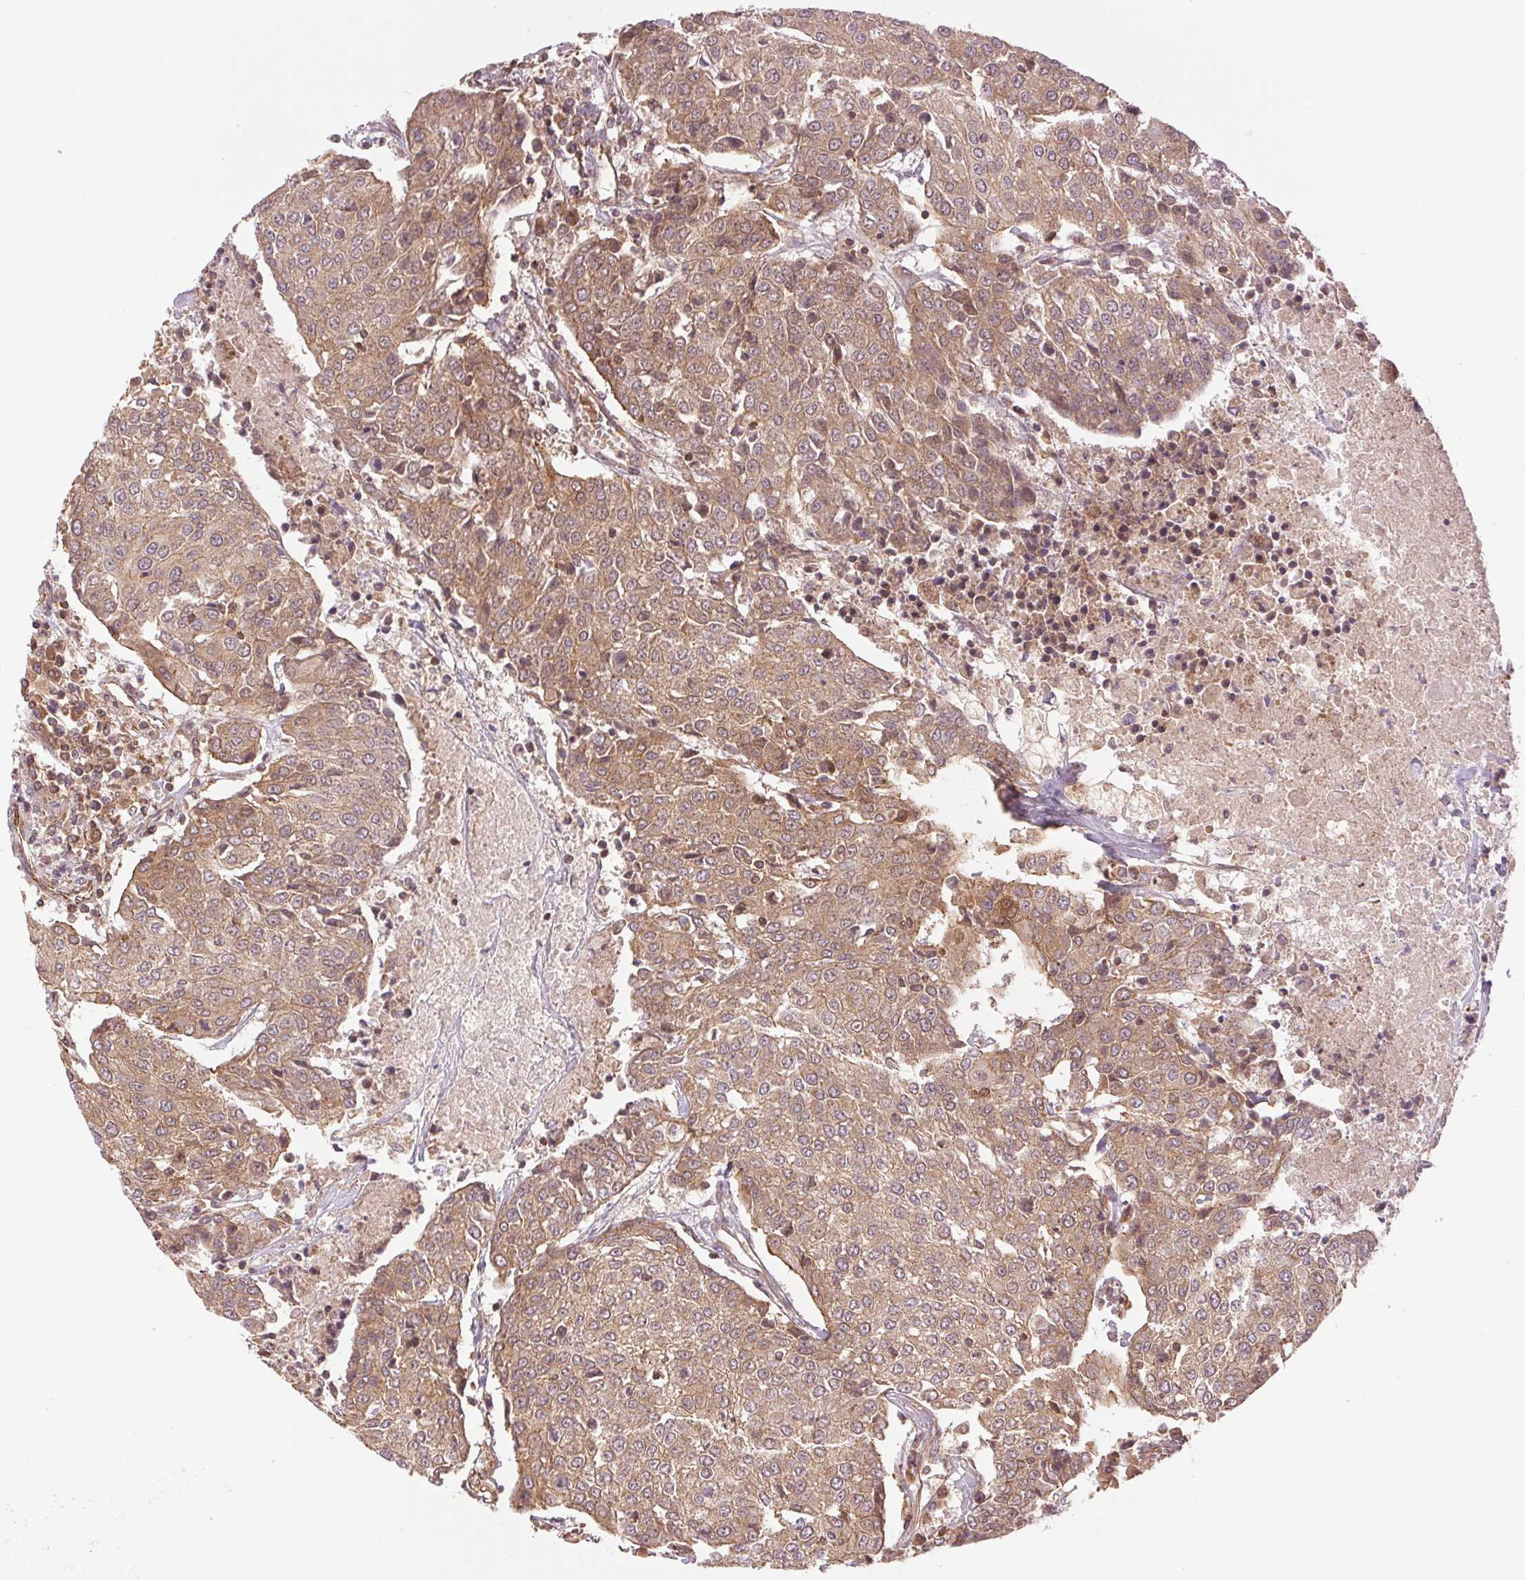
{"staining": {"intensity": "moderate", "quantity": ">75%", "location": "cytoplasmic/membranous"}, "tissue": "urothelial cancer", "cell_type": "Tumor cells", "image_type": "cancer", "snomed": [{"axis": "morphology", "description": "Urothelial carcinoma, High grade"}, {"axis": "topography", "description": "Urinary bladder"}], "caption": "Urothelial carcinoma (high-grade) stained for a protein demonstrates moderate cytoplasmic/membranous positivity in tumor cells.", "gene": "STARD7", "patient": {"sex": "female", "age": 85}}